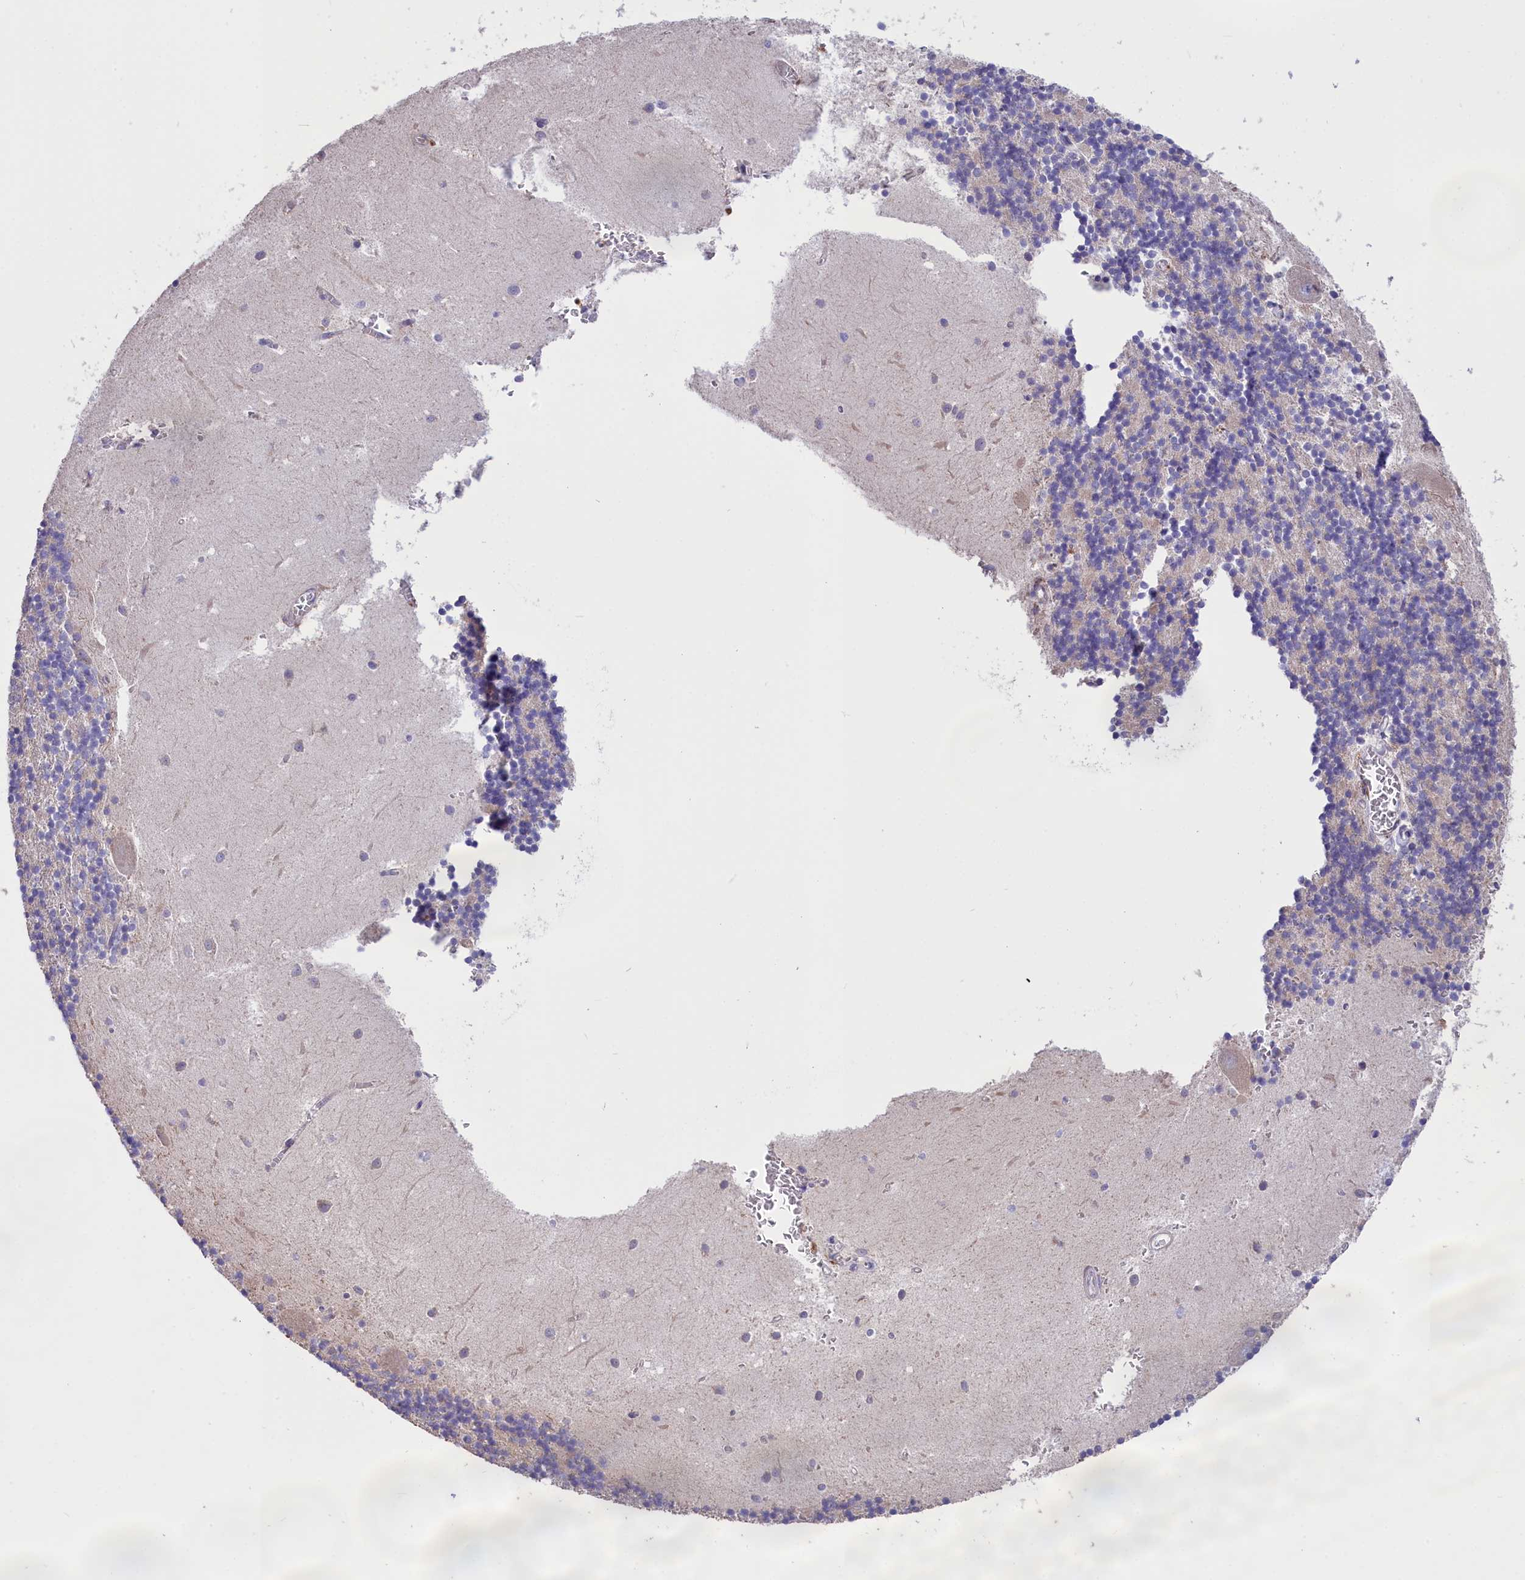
{"staining": {"intensity": "negative", "quantity": "none", "location": "none"}, "tissue": "cerebellum", "cell_type": "Cells in granular layer", "image_type": "normal", "snomed": [{"axis": "morphology", "description": "Normal tissue, NOS"}, {"axis": "topography", "description": "Cerebellum"}], "caption": "The micrograph demonstrates no significant staining in cells in granular layer of cerebellum.", "gene": "CYP2U1", "patient": {"sex": "male", "age": 54}}